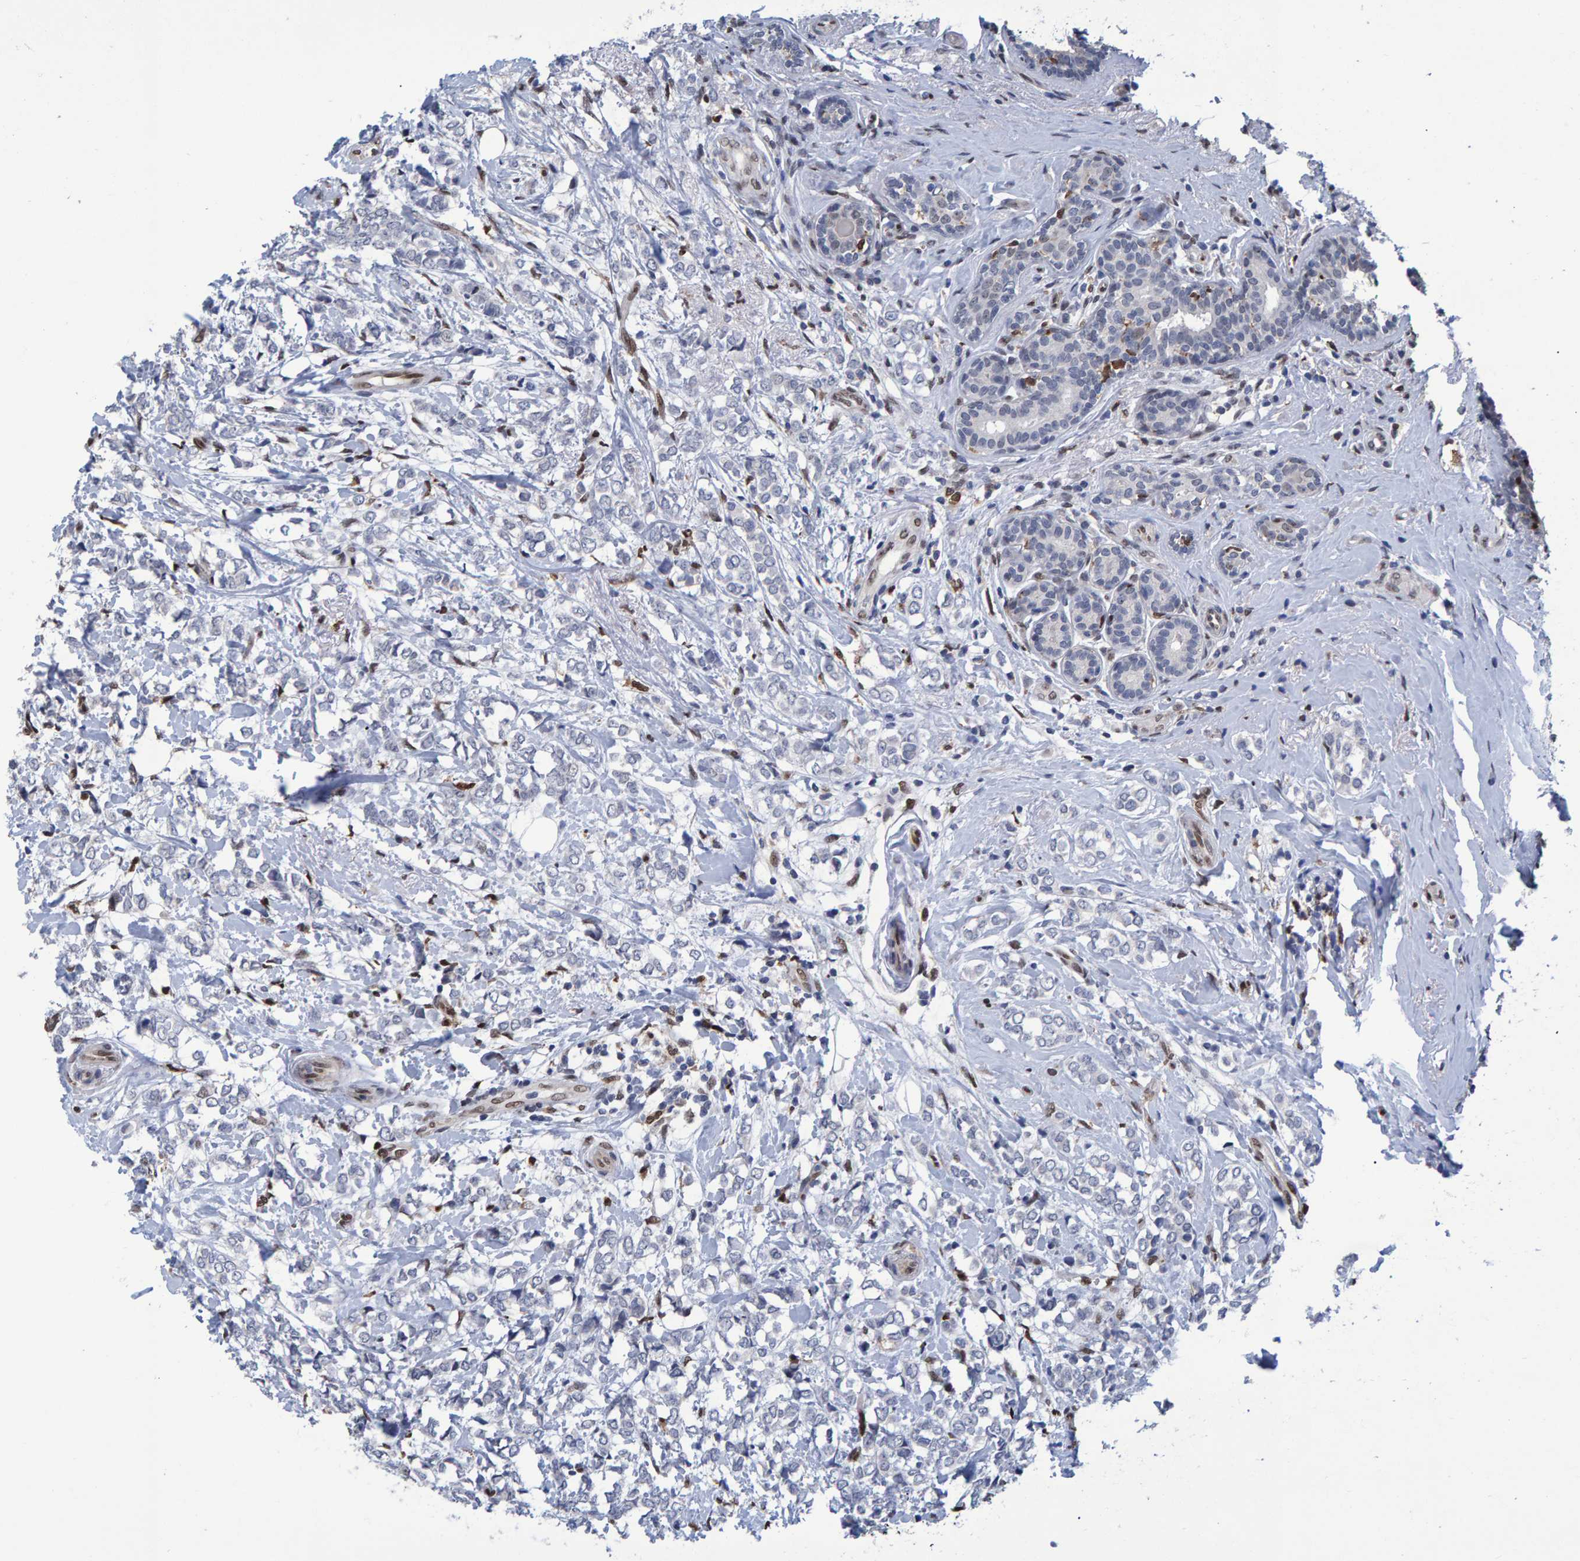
{"staining": {"intensity": "negative", "quantity": "none", "location": "none"}, "tissue": "breast cancer", "cell_type": "Tumor cells", "image_type": "cancer", "snomed": [{"axis": "morphology", "description": "Normal tissue, NOS"}, {"axis": "morphology", "description": "Lobular carcinoma"}, {"axis": "topography", "description": "Breast"}], "caption": "Protein analysis of breast cancer (lobular carcinoma) shows no significant staining in tumor cells.", "gene": "QKI", "patient": {"sex": "female", "age": 47}}